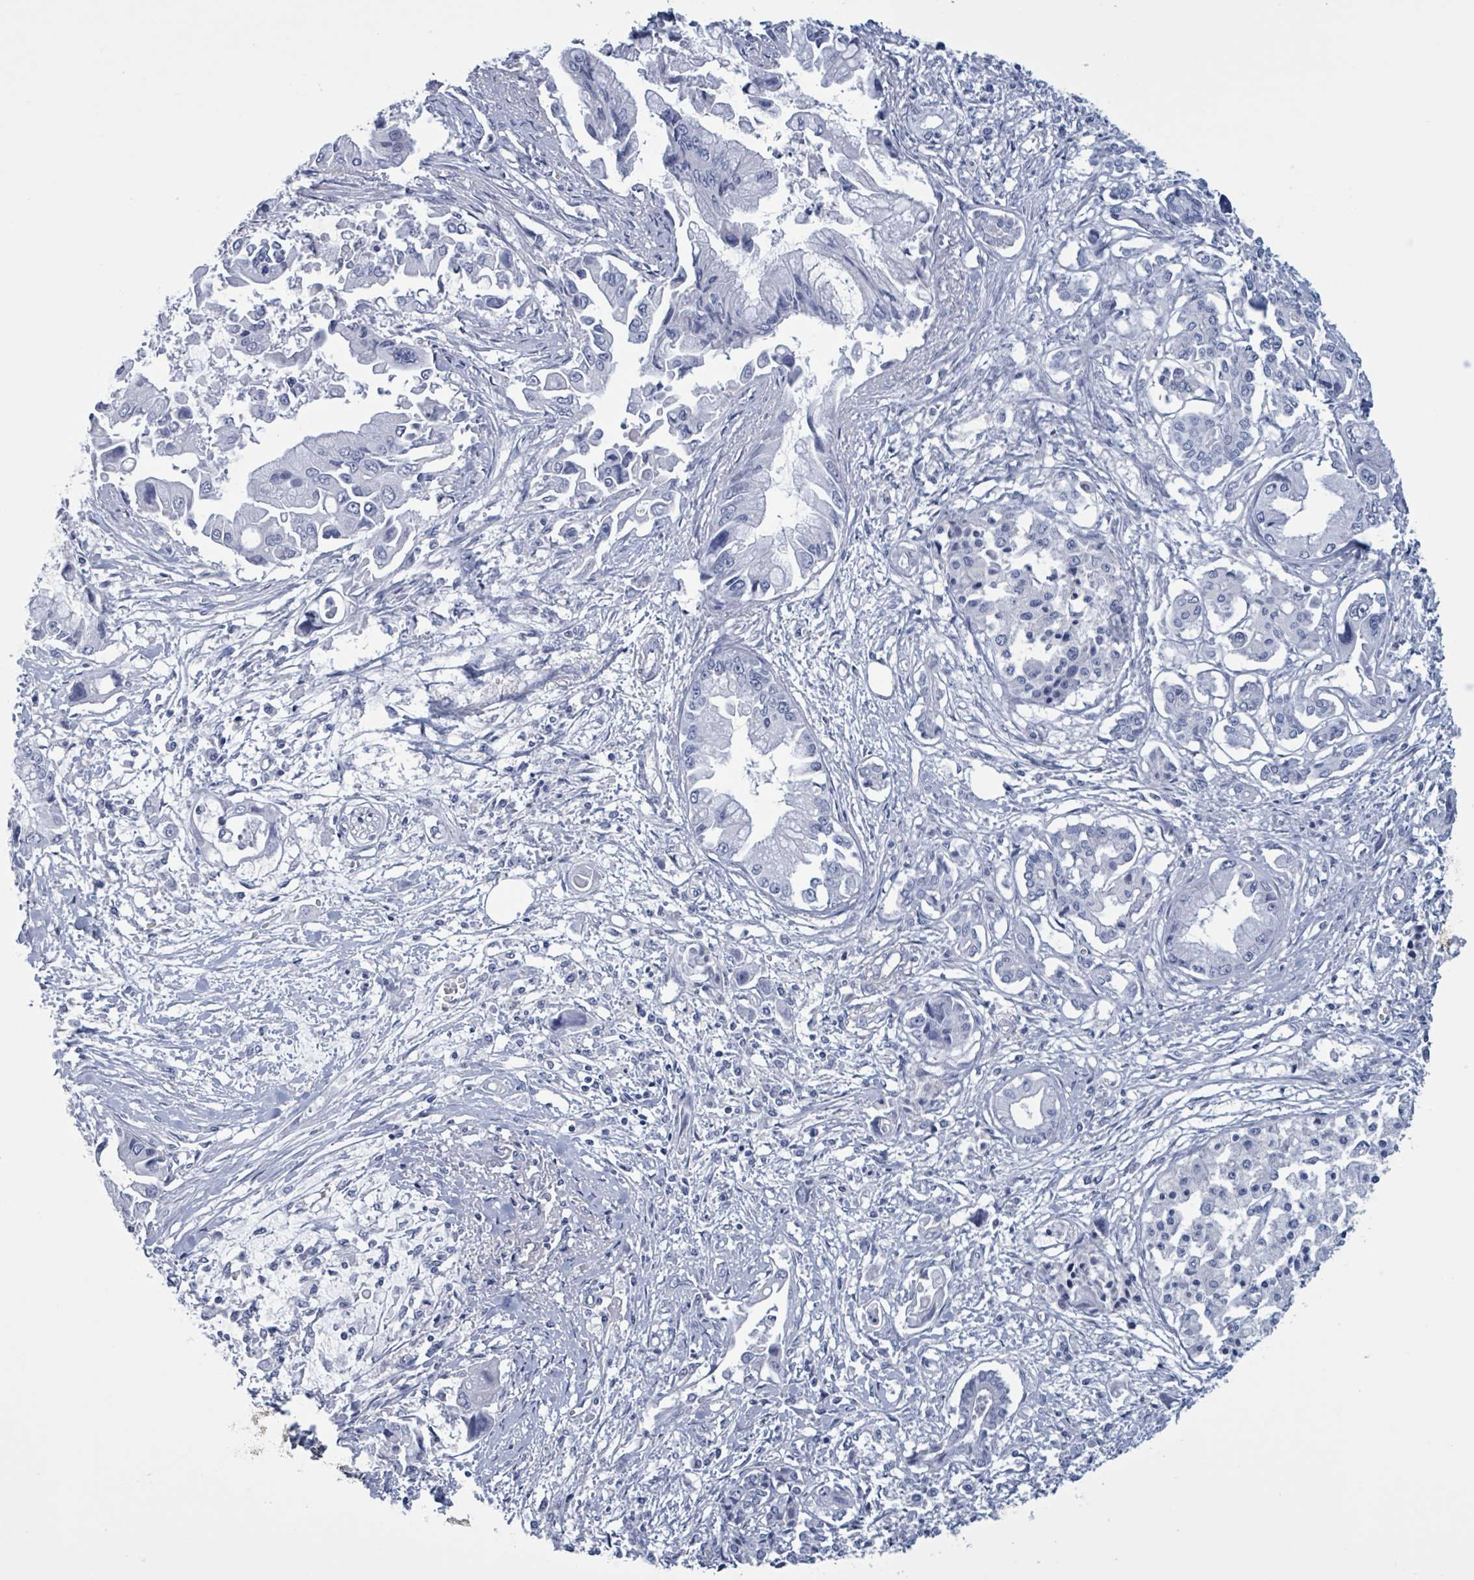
{"staining": {"intensity": "negative", "quantity": "none", "location": "none"}, "tissue": "pancreatic cancer", "cell_type": "Tumor cells", "image_type": "cancer", "snomed": [{"axis": "morphology", "description": "Adenocarcinoma, NOS"}, {"axis": "topography", "description": "Pancreas"}], "caption": "High magnification brightfield microscopy of pancreatic cancer (adenocarcinoma) stained with DAB (brown) and counterstained with hematoxylin (blue): tumor cells show no significant positivity.", "gene": "CT45A5", "patient": {"sex": "male", "age": 84}}